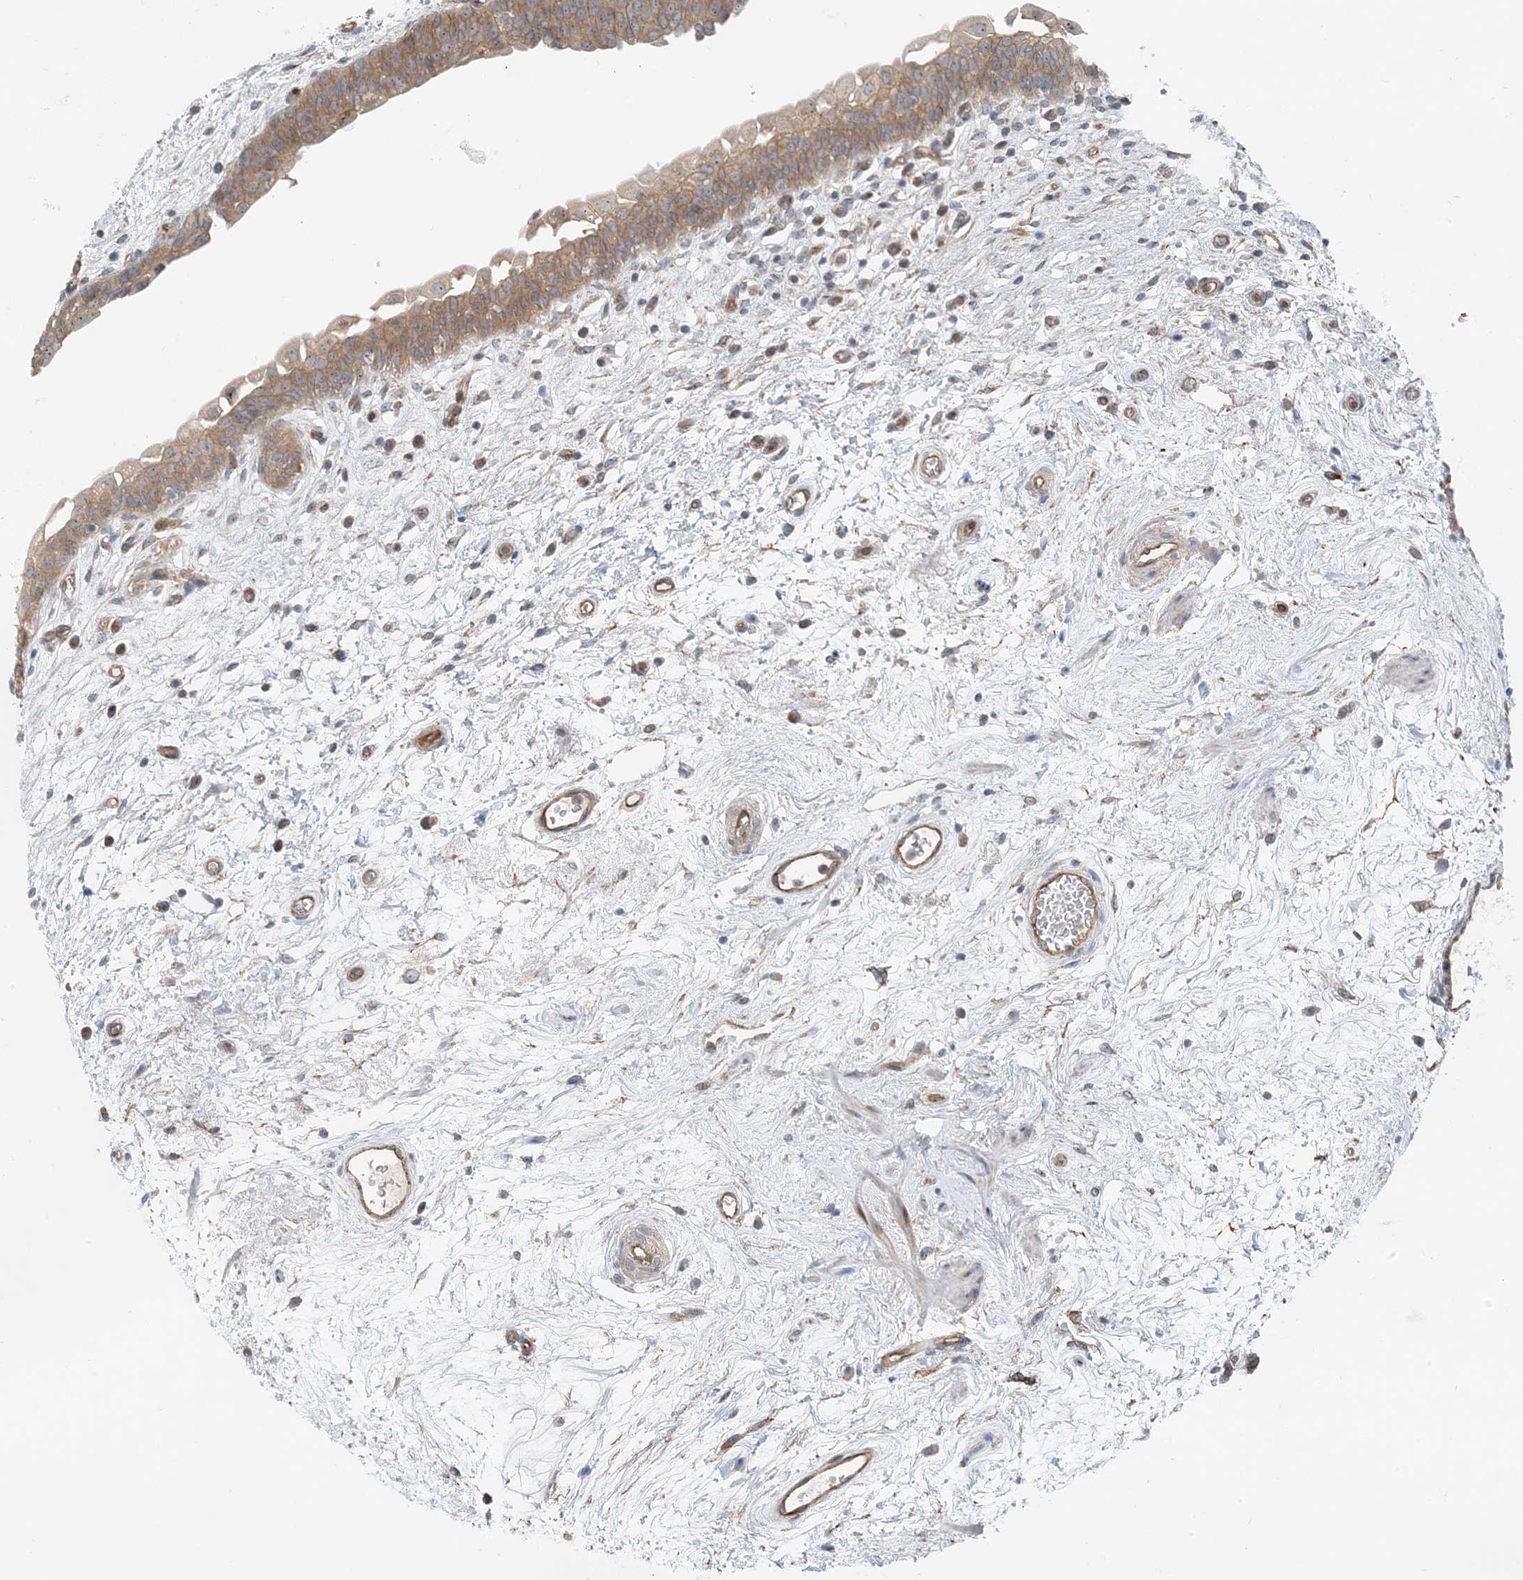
{"staining": {"intensity": "moderate", "quantity": ">75%", "location": "cytoplasmic/membranous"}, "tissue": "urinary bladder", "cell_type": "Urothelial cells", "image_type": "normal", "snomed": [{"axis": "morphology", "description": "Normal tissue, NOS"}, {"axis": "topography", "description": "Urinary bladder"}], "caption": "Moderate cytoplasmic/membranous protein expression is seen in about >75% of urothelial cells in urinary bladder.", "gene": "MYL5", "patient": {"sex": "male", "age": 83}}